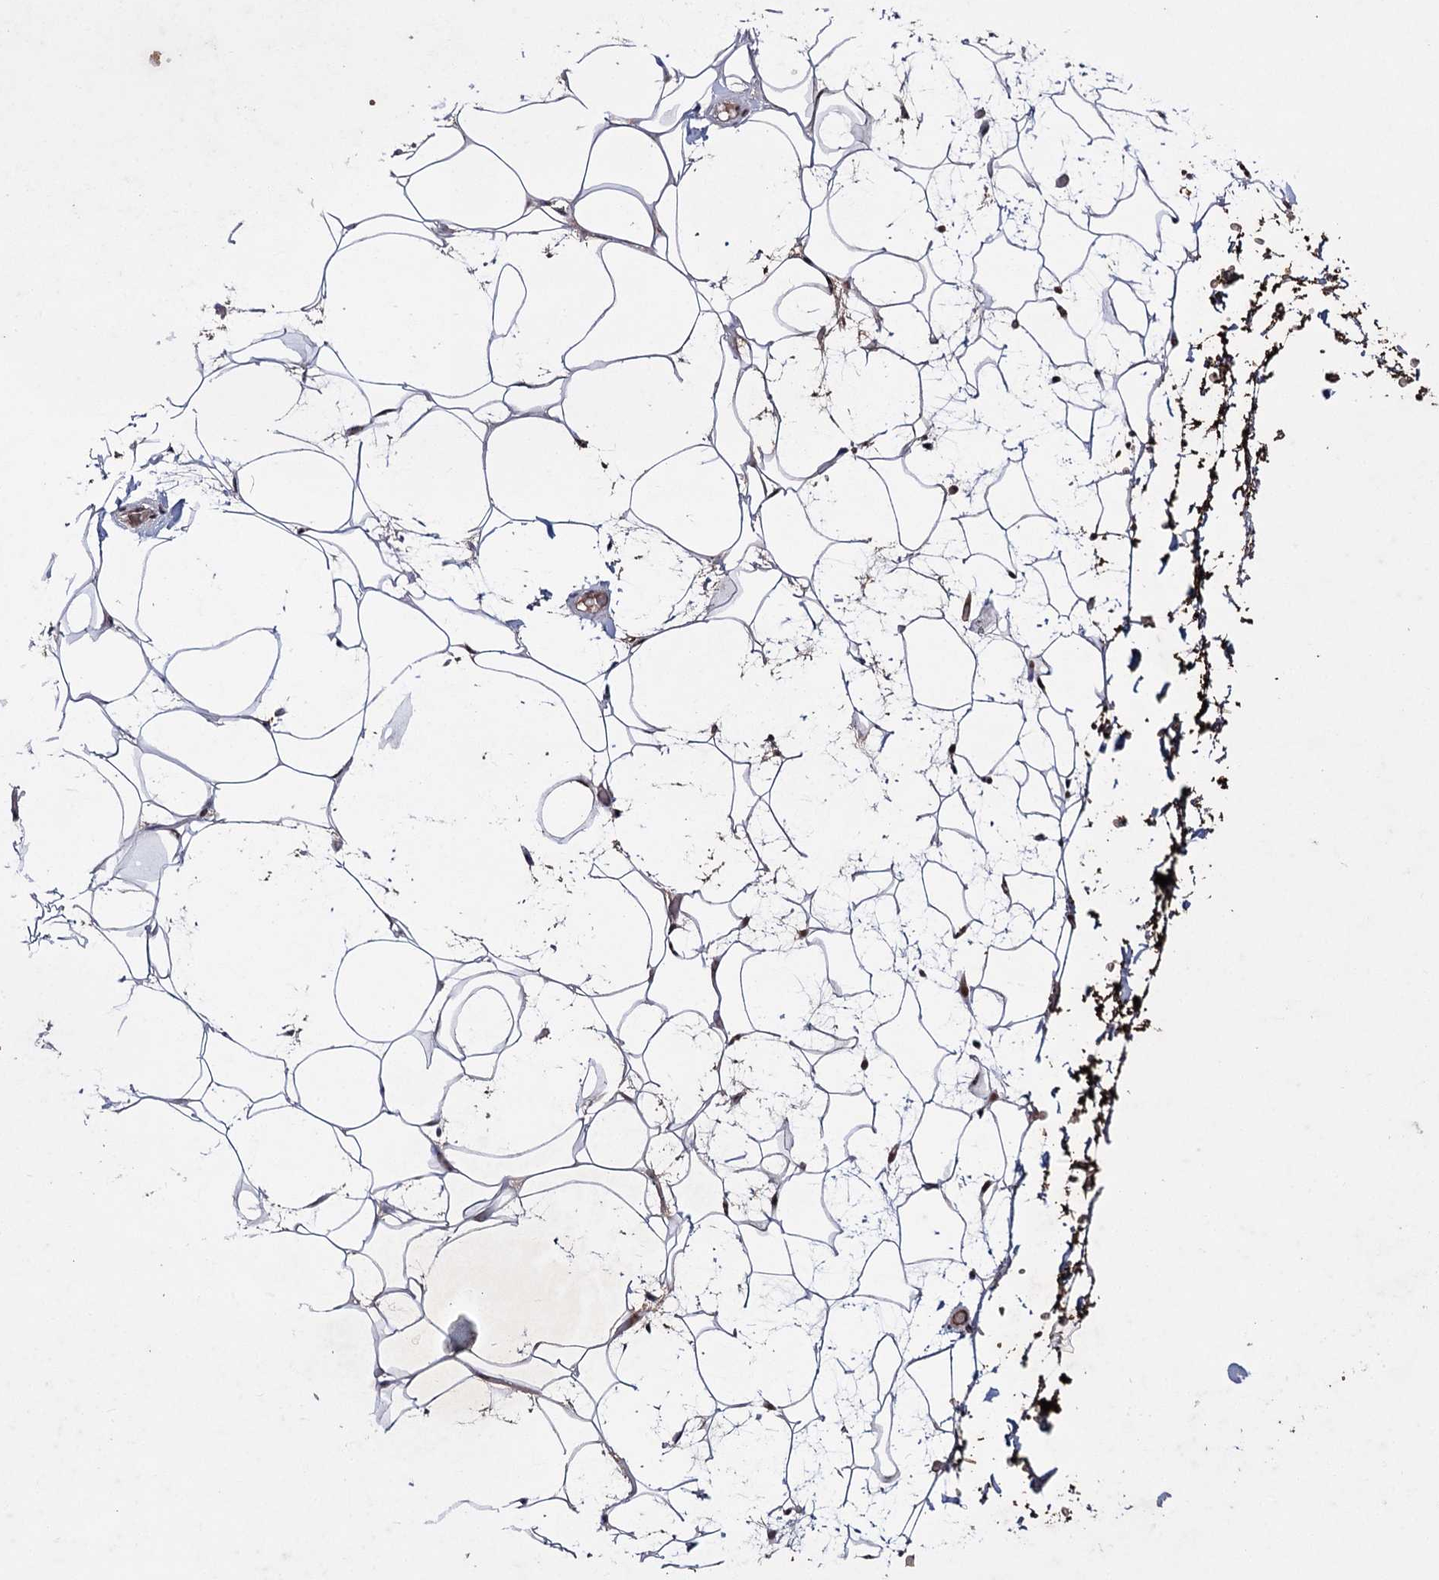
{"staining": {"intensity": "moderate", "quantity": "<25%", "location": "nuclear"}, "tissue": "adipose tissue", "cell_type": "Adipocytes", "image_type": "normal", "snomed": [{"axis": "morphology", "description": "Normal tissue, NOS"}, {"axis": "topography", "description": "Breast"}], "caption": "Immunohistochemical staining of unremarkable human adipose tissue reveals low levels of moderate nuclear staining in approximately <25% of adipocytes. (IHC, brightfield microscopy, high magnification).", "gene": "PRPF40A", "patient": {"sex": "female", "age": 26}}